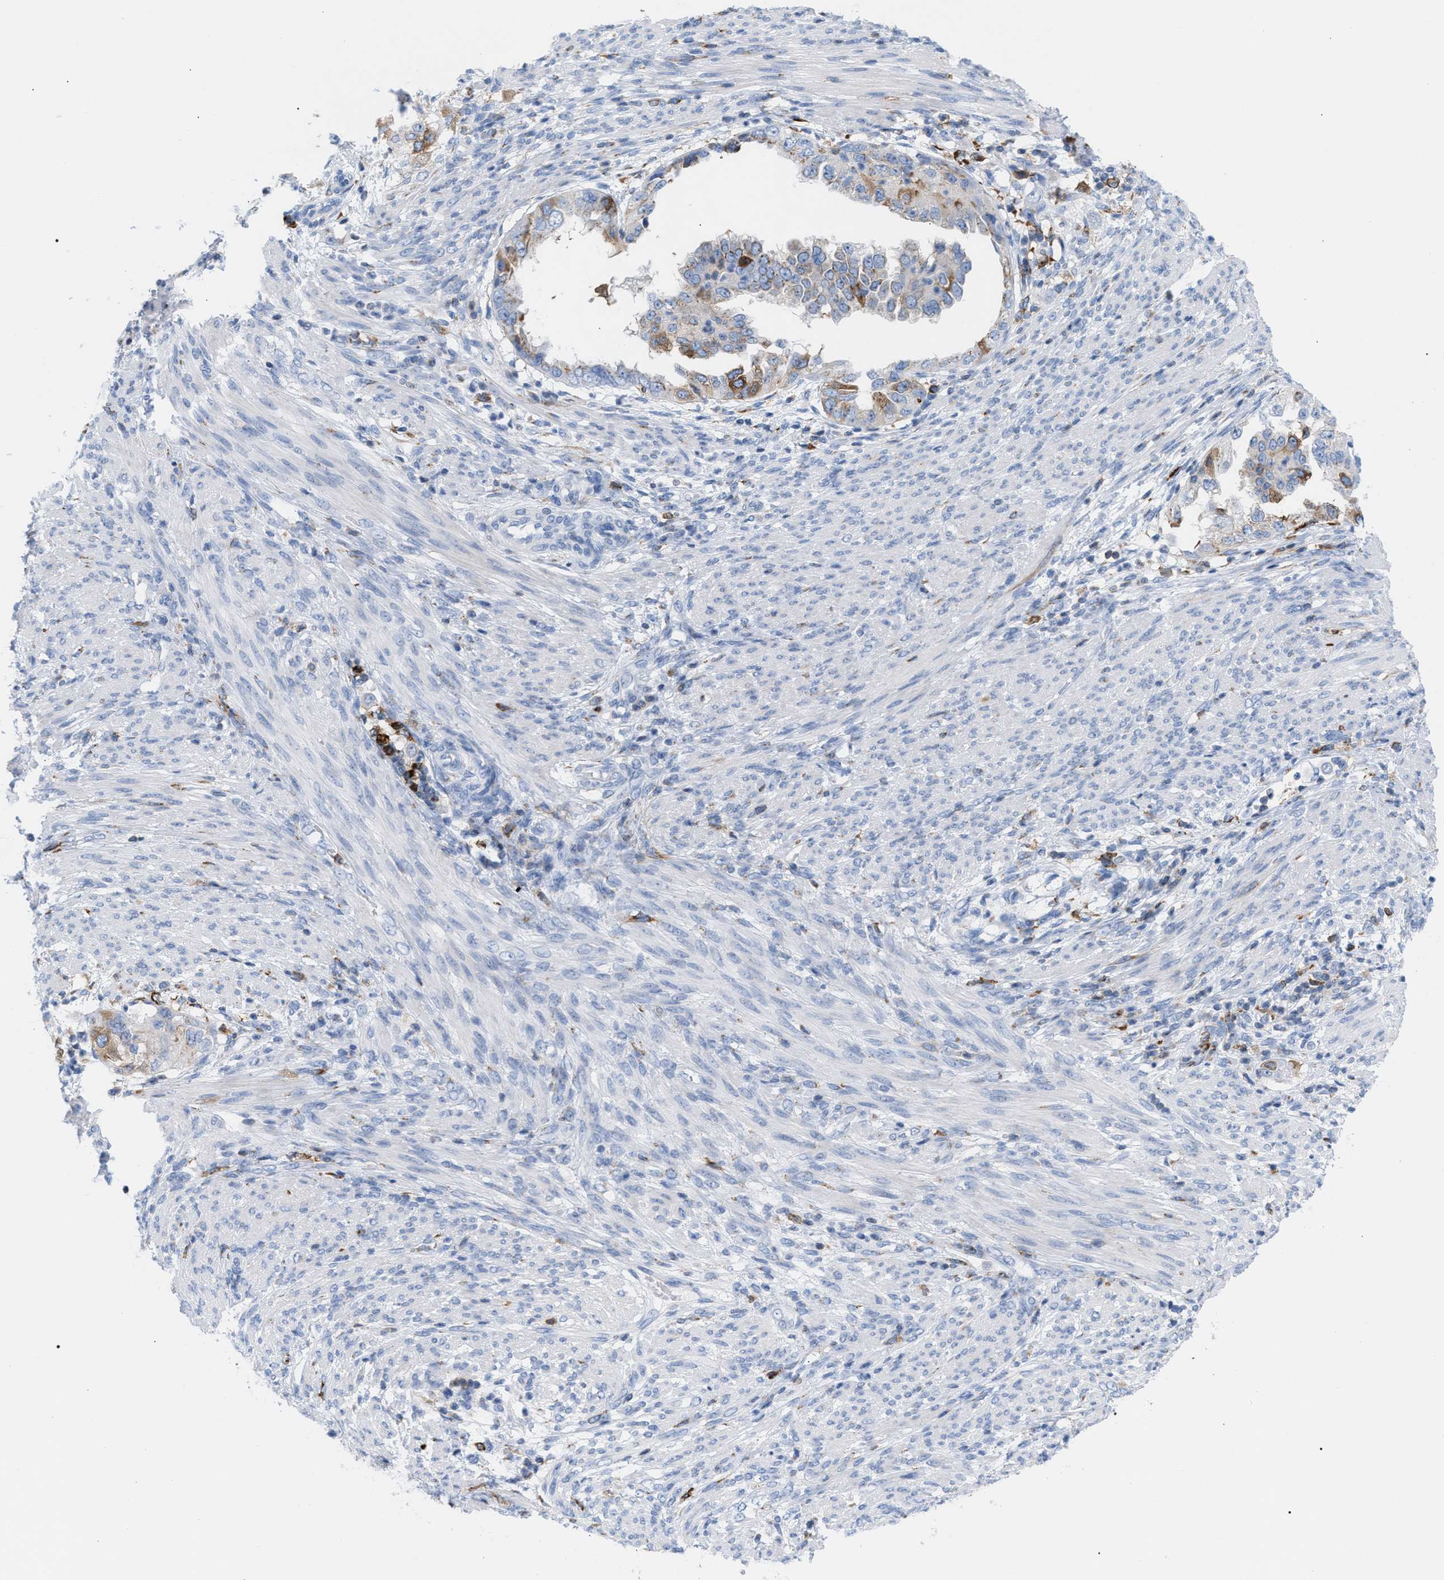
{"staining": {"intensity": "moderate", "quantity": "25%-75%", "location": "cytoplasmic/membranous"}, "tissue": "endometrial cancer", "cell_type": "Tumor cells", "image_type": "cancer", "snomed": [{"axis": "morphology", "description": "Adenocarcinoma, NOS"}, {"axis": "topography", "description": "Endometrium"}], "caption": "Endometrial cancer (adenocarcinoma) was stained to show a protein in brown. There is medium levels of moderate cytoplasmic/membranous expression in approximately 25%-75% of tumor cells.", "gene": "TACC3", "patient": {"sex": "female", "age": 85}}